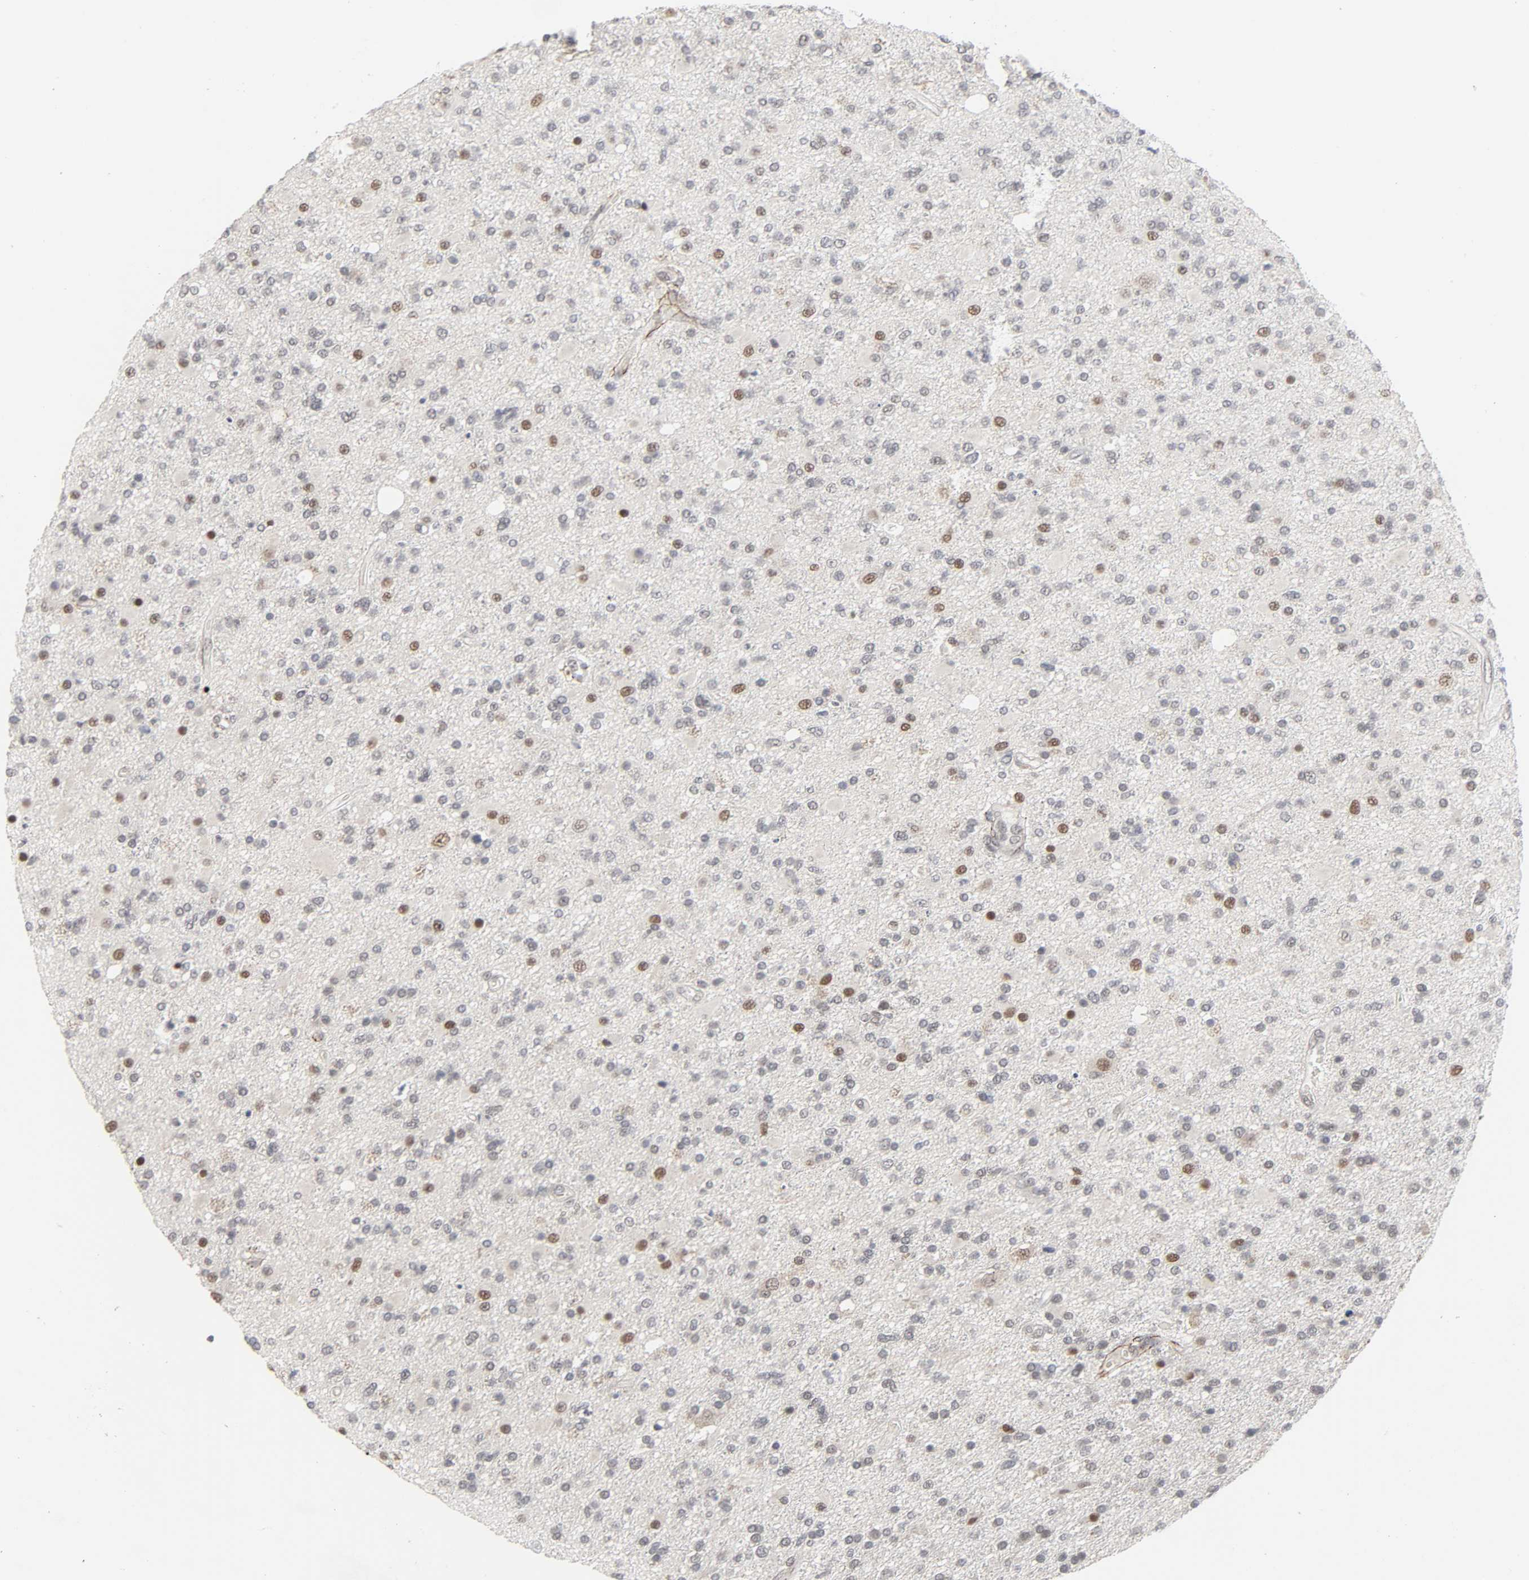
{"staining": {"intensity": "moderate", "quantity": "<25%", "location": "nuclear"}, "tissue": "glioma", "cell_type": "Tumor cells", "image_type": "cancer", "snomed": [{"axis": "morphology", "description": "Glioma, malignant, High grade"}, {"axis": "topography", "description": "Brain"}], "caption": "The photomicrograph shows staining of malignant glioma (high-grade), revealing moderate nuclear protein staining (brown color) within tumor cells.", "gene": "ZNF222", "patient": {"sex": "male", "age": 33}}